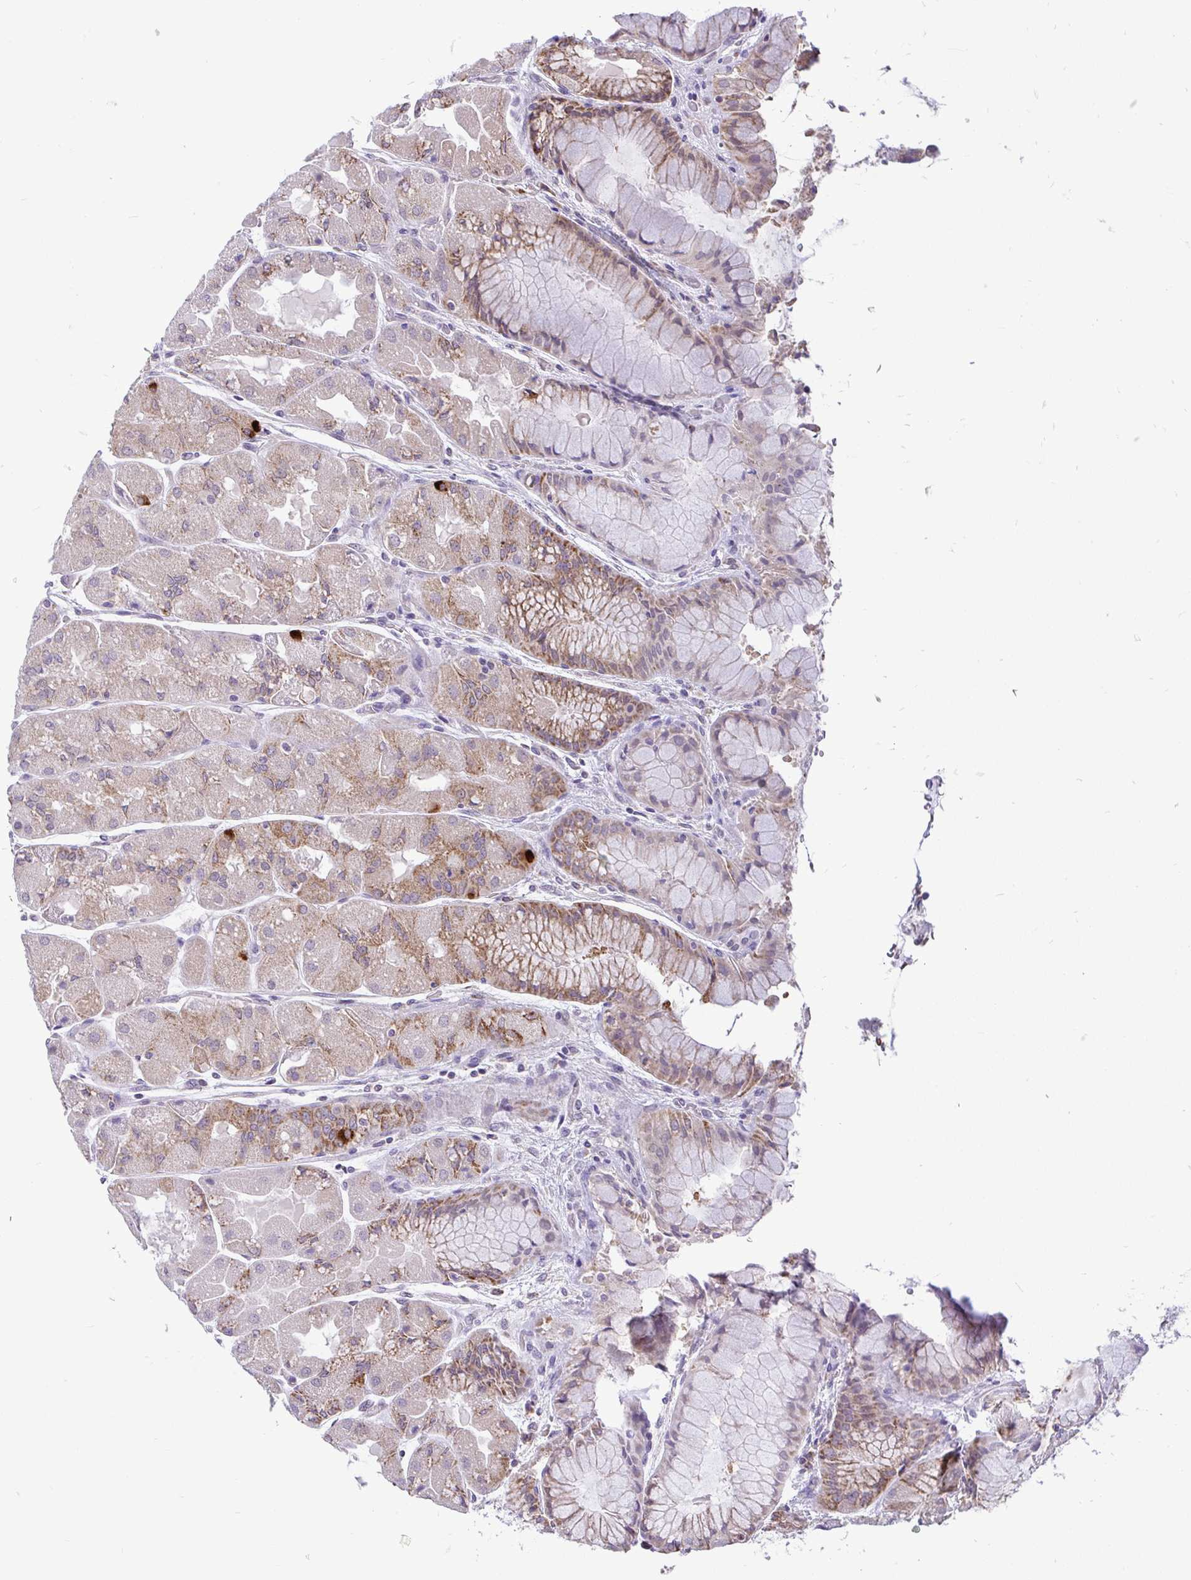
{"staining": {"intensity": "moderate", "quantity": "25%-75%", "location": "cytoplasmic/membranous"}, "tissue": "stomach", "cell_type": "Glandular cells", "image_type": "normal", "snomed": [{"axis": "morphology", "description": "Normal tissue, NOS"}, {"axis": "topography", "description": "Stomach"}], "caption": "Glandular cells reveal medium levels of moderate cytoplasmic/membranous expression in about 25%-75% of cells in benign stomach.", "gene": "PYCR2", "patient": {"sex": "female", "age": 61}}